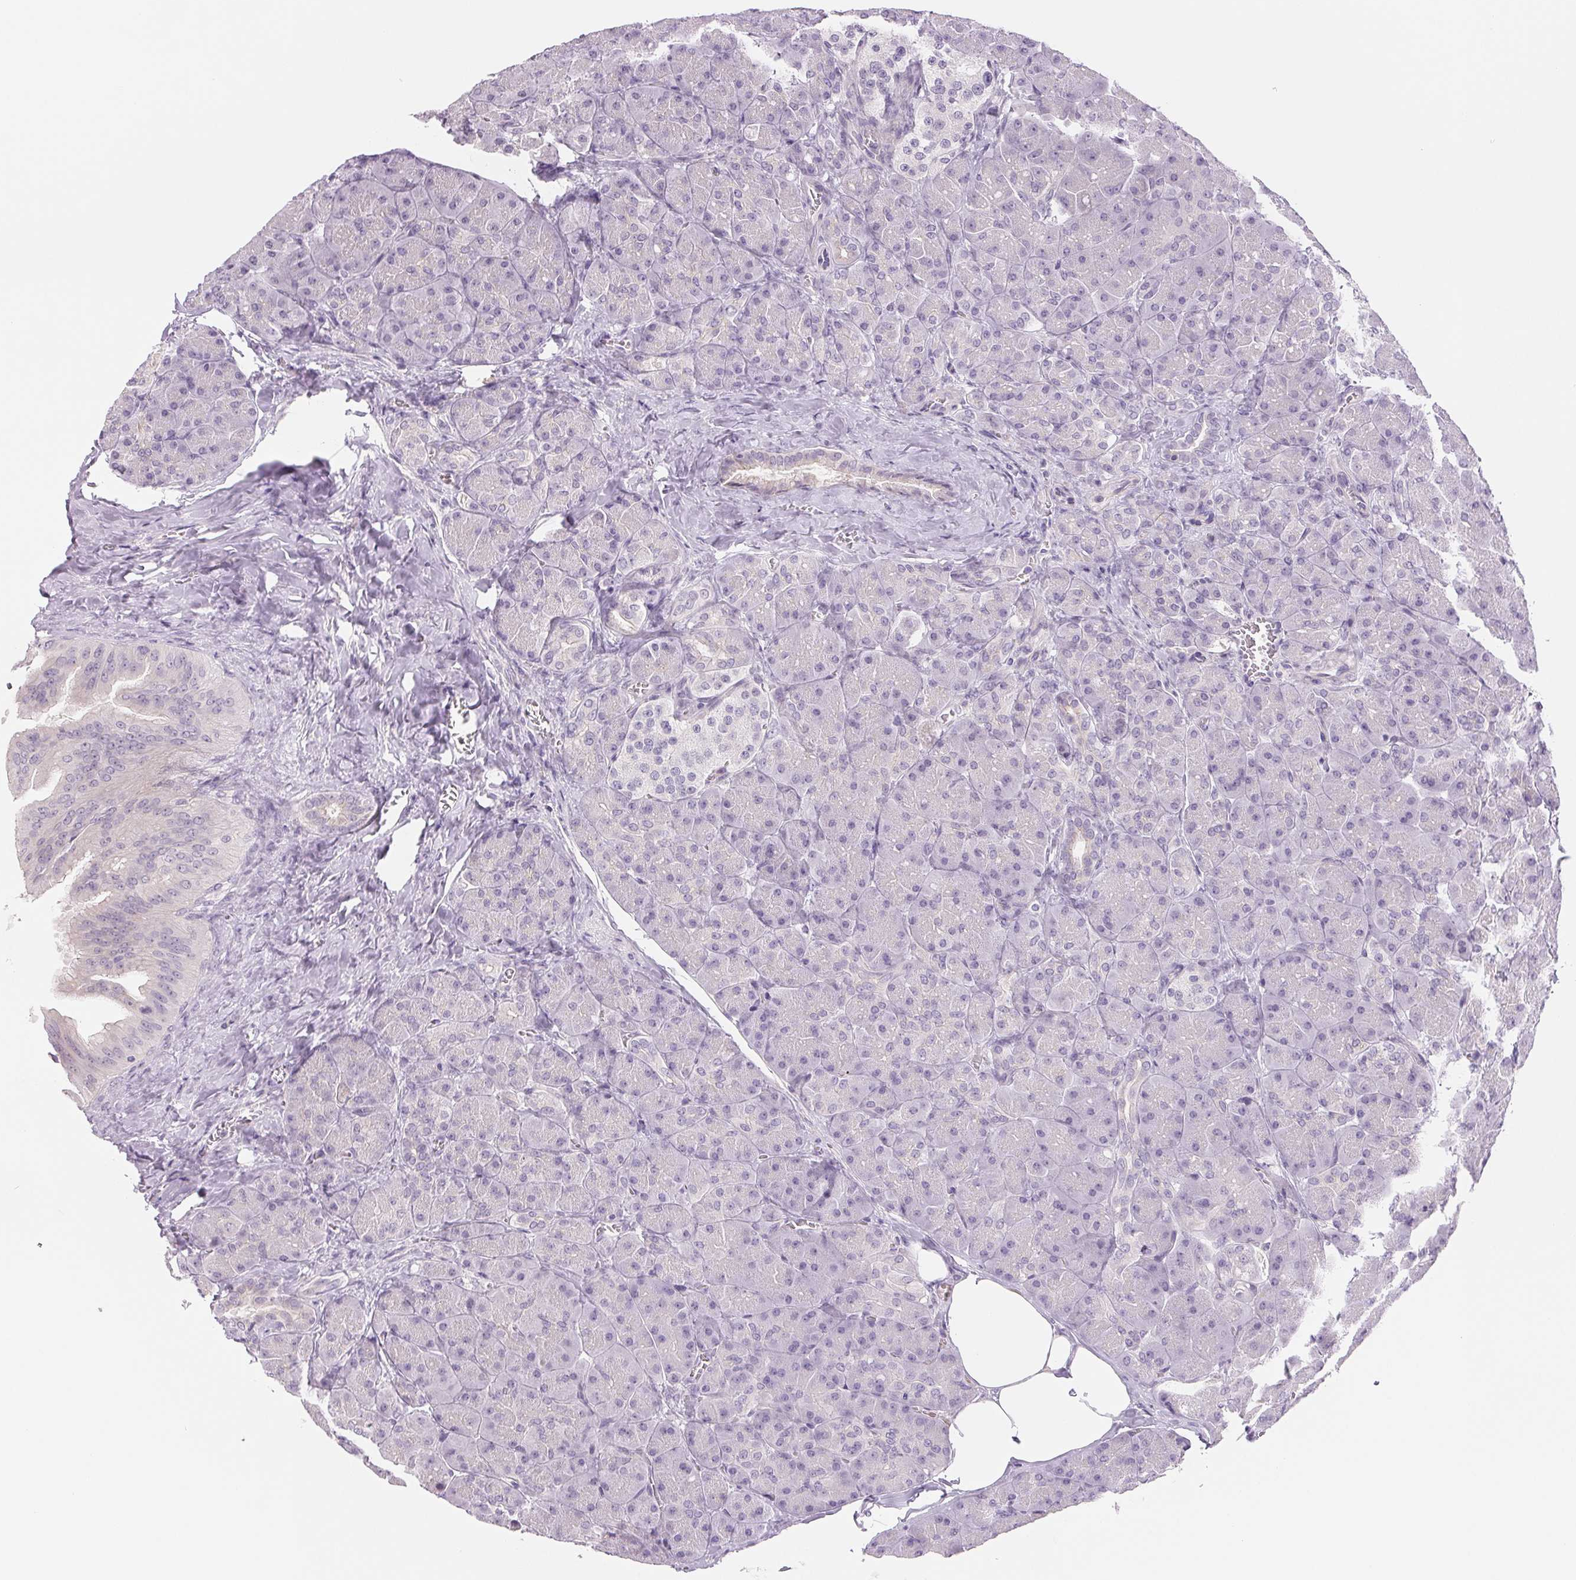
{"staining": {"intensity": "negative", "quantity": "none", "location": "none"}, "tissue": "pancreas", "cell_type": "Exocrine glandular cells", "image_type": "normal", "snomed": [{"axis": "morphology", "description": "Normal tissue, NOS"}, {"axis": "topography", "description": "Pancreas"}], "caption": "Micrograph shows no protein expression in exocrine glandular cells of benign pancreas. (DAB (3,3'-diaminobenzidine) IHC with hematoxylin counter stain).", "gene": "CCDC168", "patient": {"sex": "male", "age": 55}}